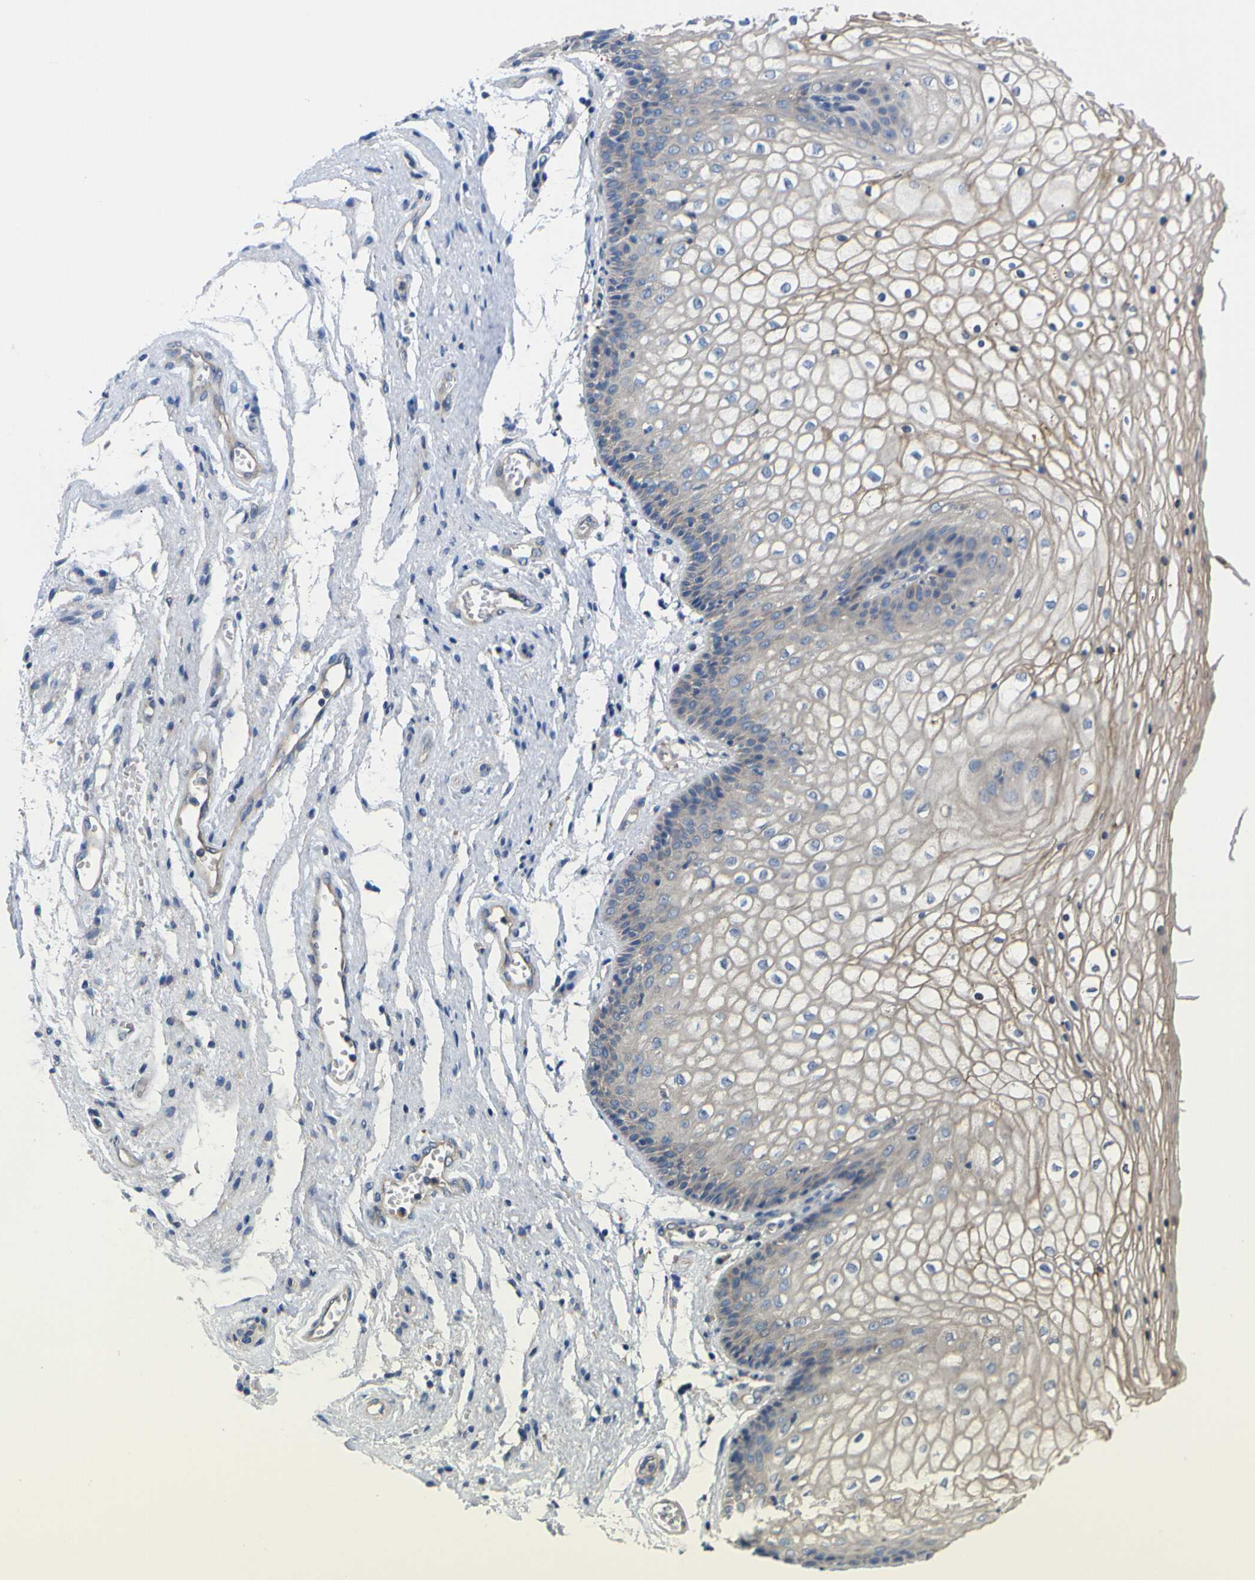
{"staining": {"intensity": "weak", "quantity": "25%-75%", "location": "cytoplasmic/membranous"}, "tissue": "vagina", "cell_type": "Squamous epithelial cells", "image_type": "normal", "snomed": [{"axis": "morphology", "description": "Normal tissue, NOS"}, {"axis": "topography", "description": "Vagina"}], "caption": "Immunohistochemical staining of benign vagina exhibits low levels of weak cytoplasmic/membranous staining in approximately 25%-75% of squamous epithelial cells. (IHC, brightfield microscopy, high magnification).", "gene": "USH1C", "patient": {"sex": "female", "age": 34}}